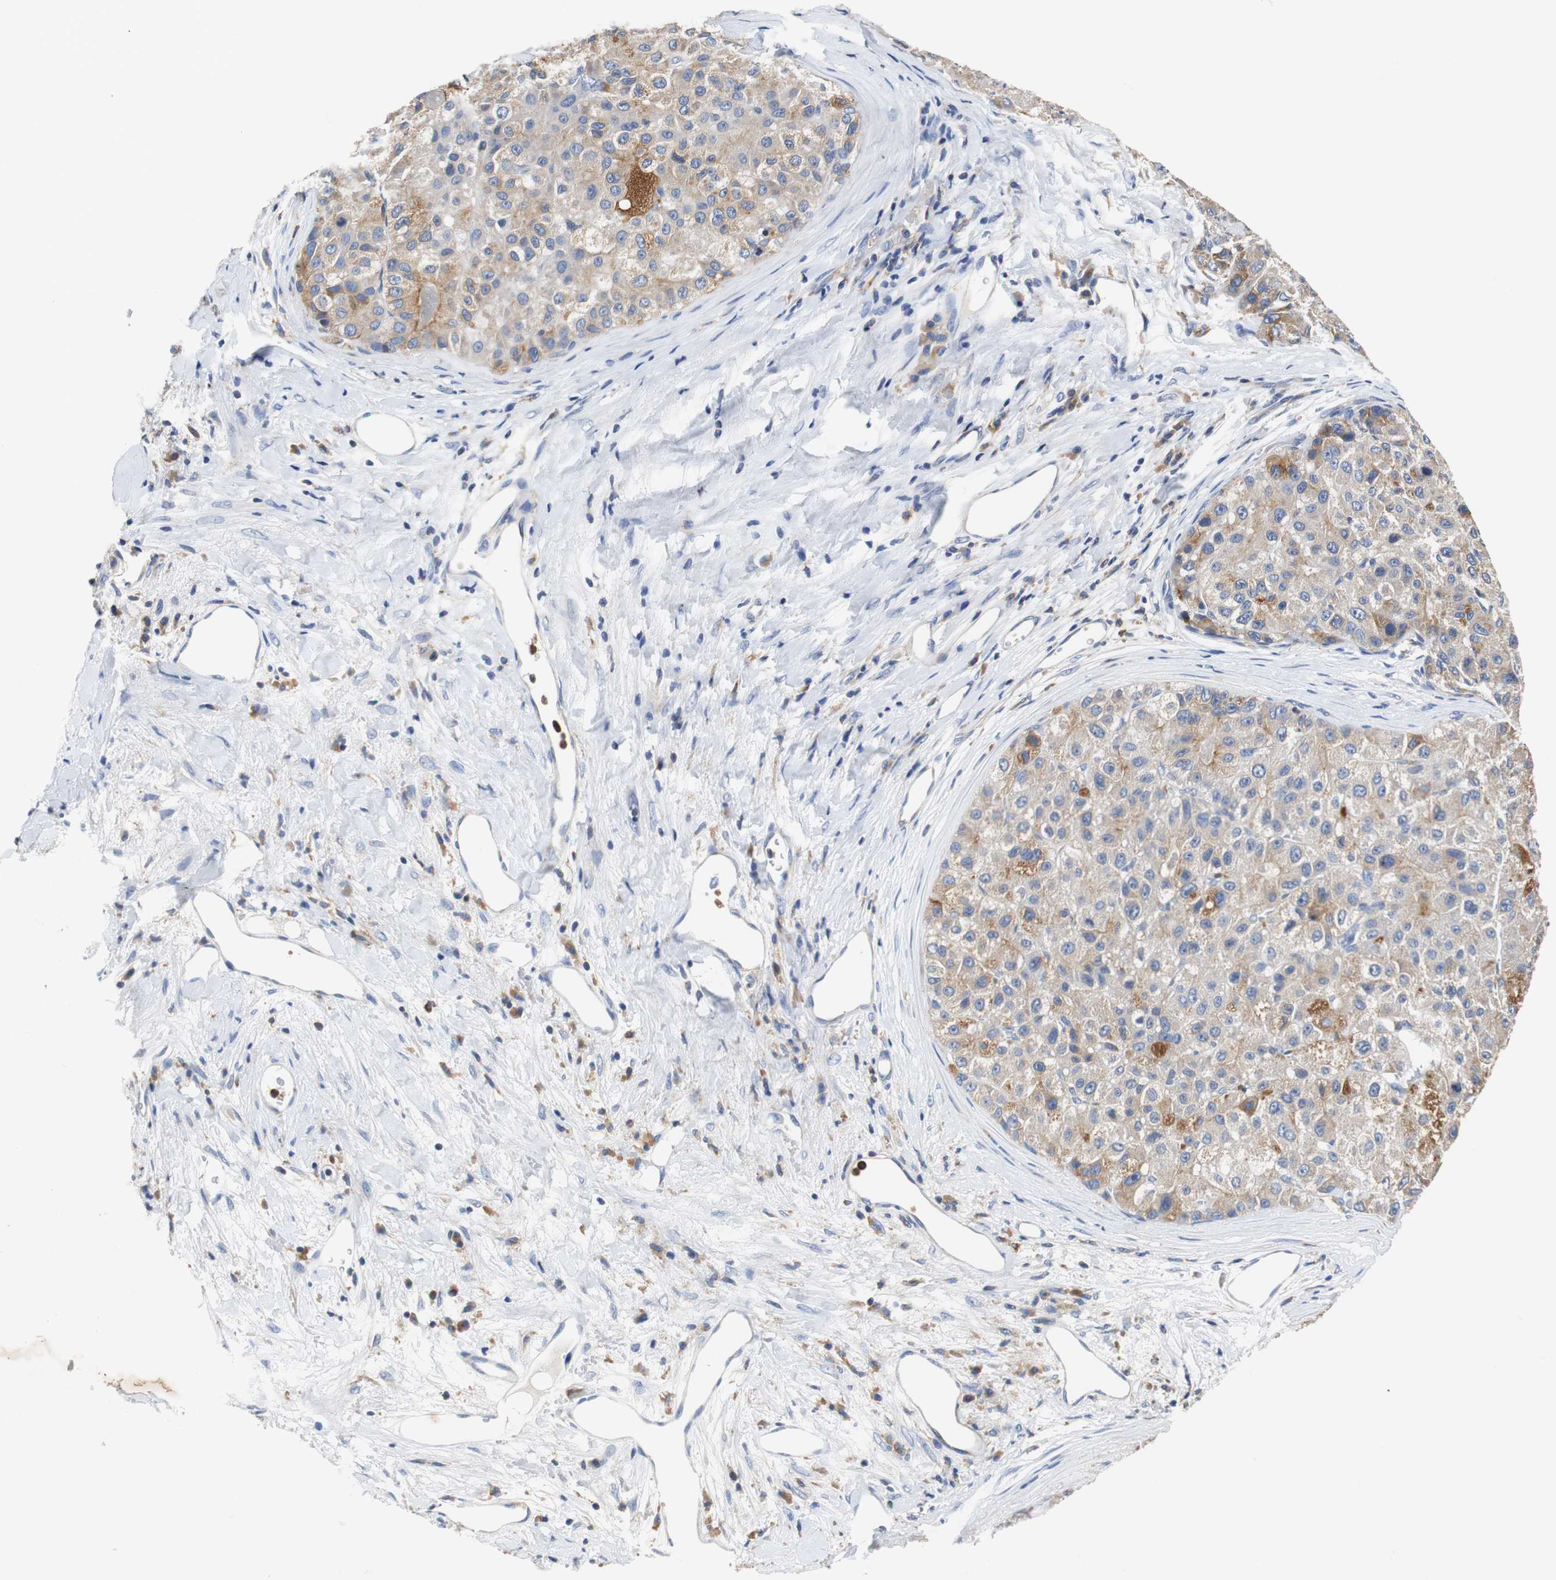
{"staining": {"intensity": "strong", "quantity": ">75%", "location": "cytoplasmic/membranous"}, "tissue": "liver cancer", "cell_type": "Tumor cells", "image_type": "cancer", "snomed": [{"axis": "morphology", "description": "Carcinoma, Hepatocellular, NOS"}, {"axis": "topography", "description": "Liver"}], "caption": "Liver cancer stained for a protein (brown) demonstrates strong cytoplasmic/membranous positive staining in approximately >75% of tumor cells.", "gene": "VAMP8", "patient": {"sex": "male", "age": 80}}